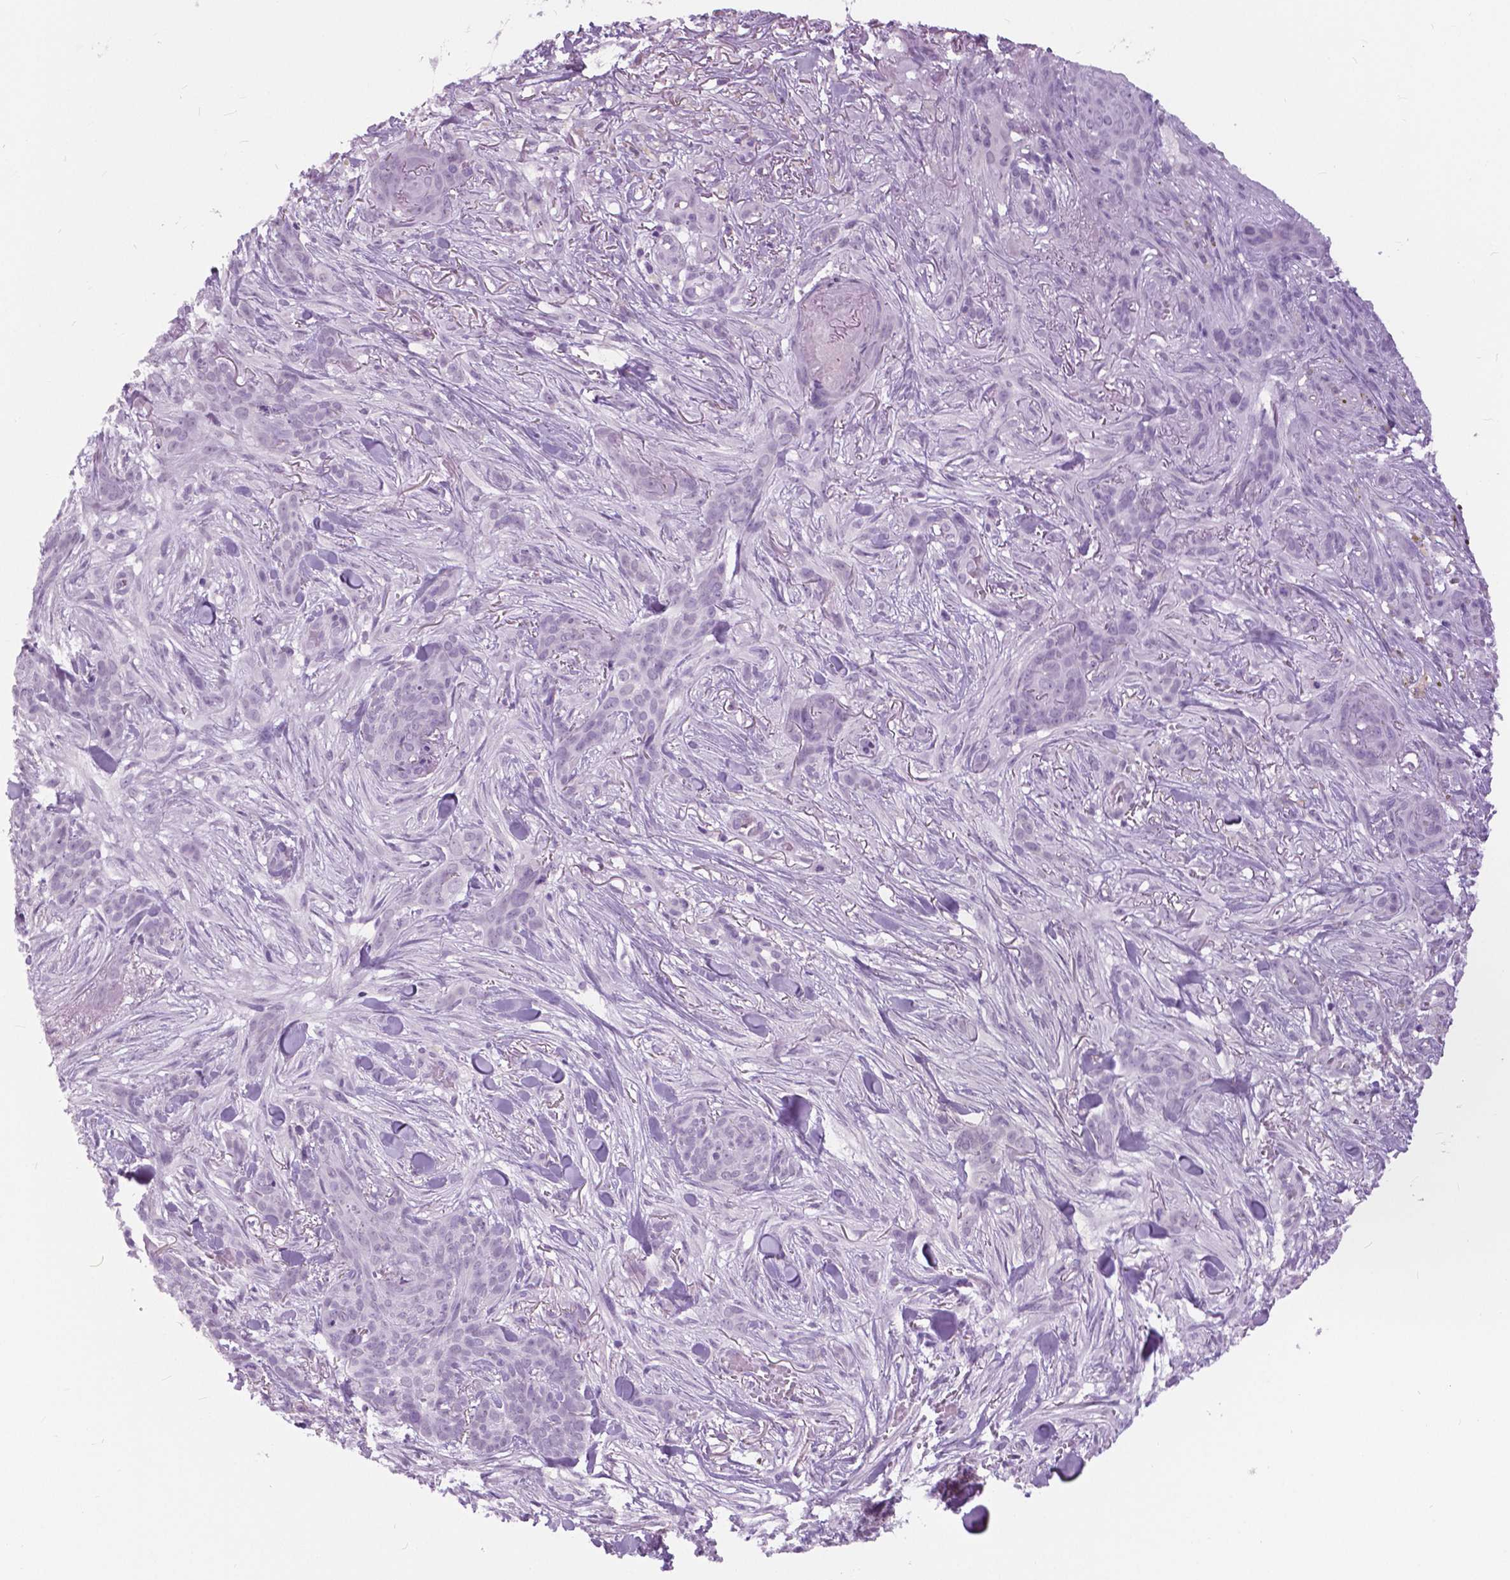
{"staining": {"intensity": "negative", "quantity": "none", "location": "none"}, "tissue": "skin cancer", "cell_type": "Tumor cells", "image_type": "cancer", "snomed": [{"axis": "morphology", "description": "Basal cell carcinoma"}, {"axis": "topography", "description": "Skin"}], "caption": "Tumor cells are negative for brown protein staining in skin cancer.", "gene": "MYOM1", "patient": {"sex": "female", "age": 61}}